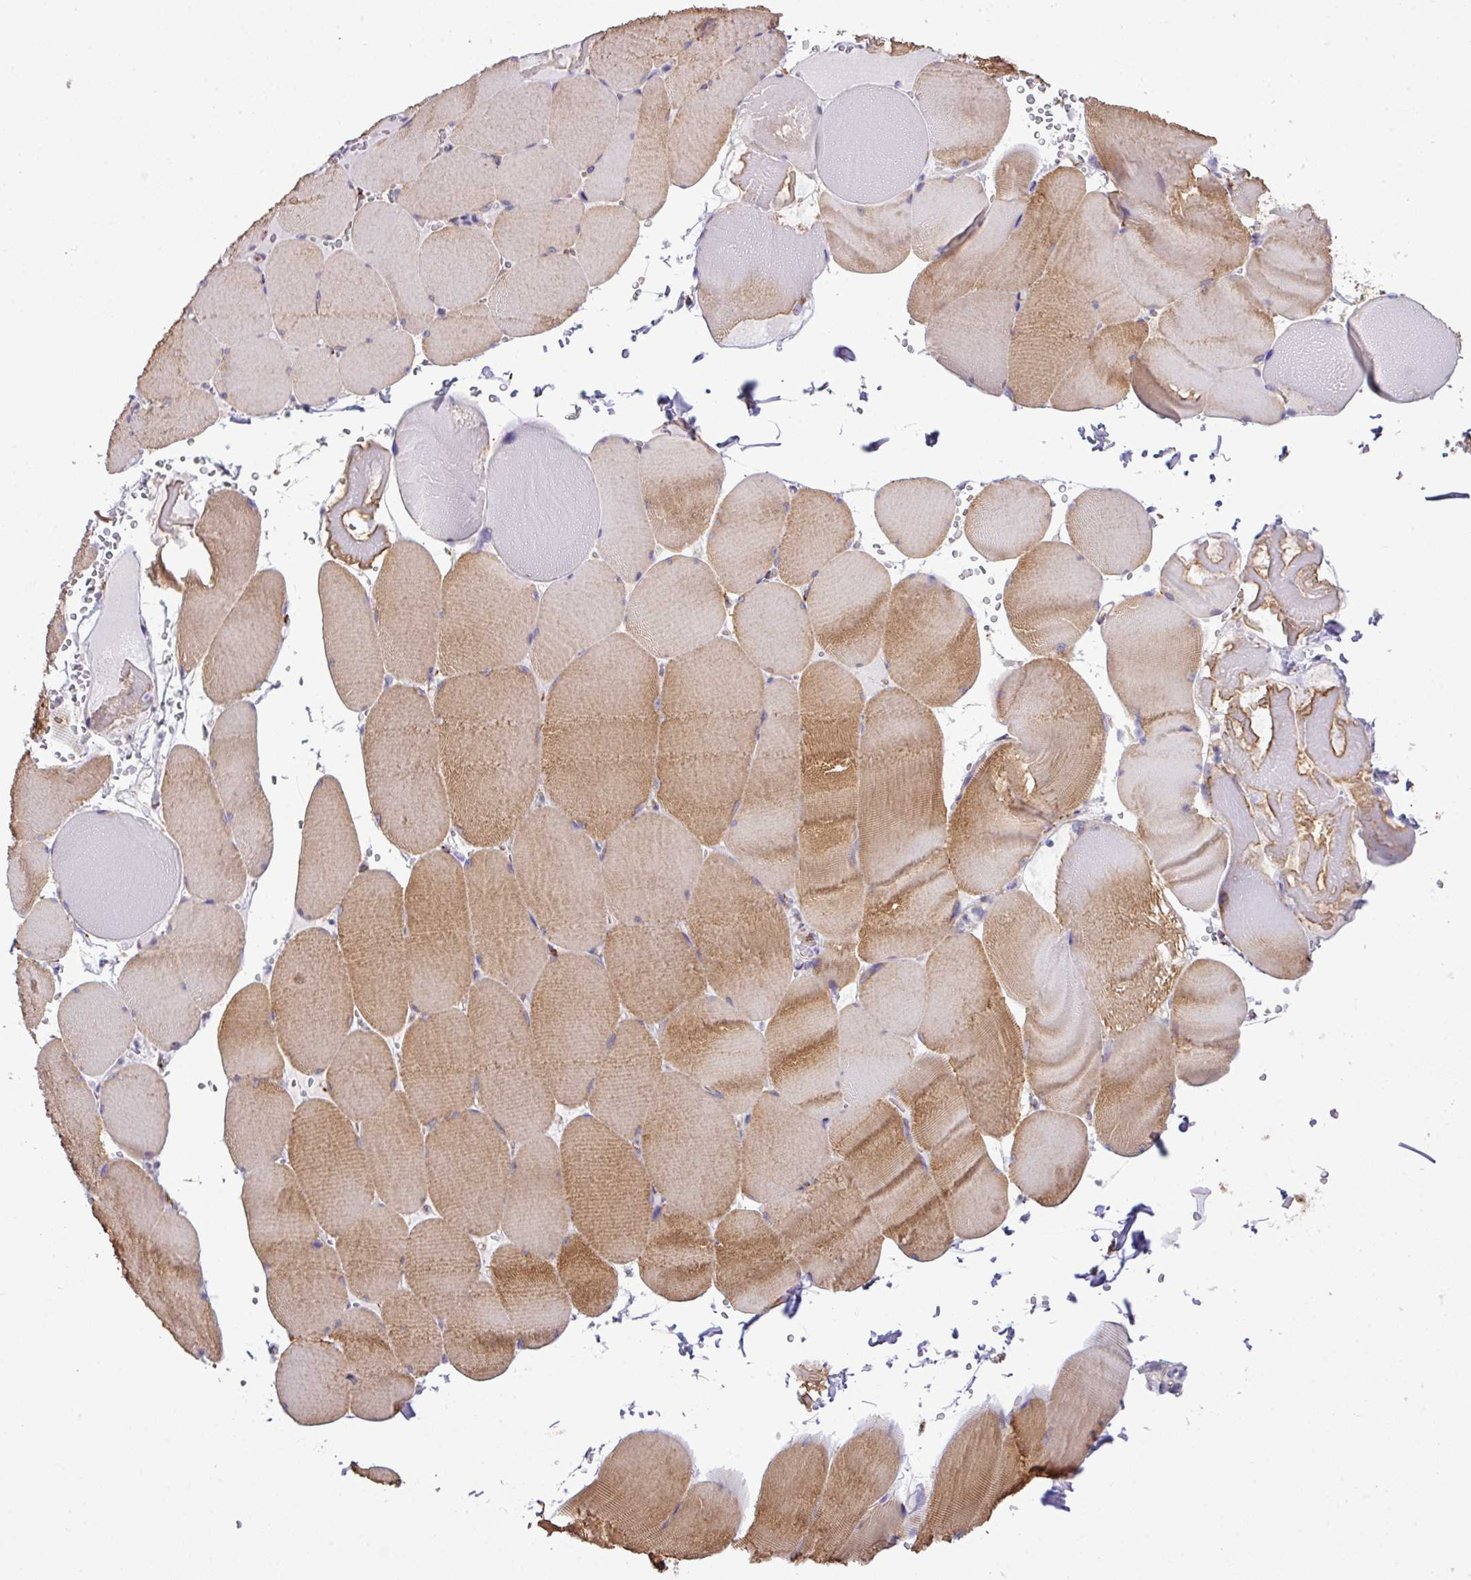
{"staining": {"intensity": "weak", "quantity": "25%-75%", "location": "cytoplasmic/membranous"}, "tissue": "skeletal muscle", "cell_type": "Myocytes", "image_type": "normal", "snomed": [{"axis": "morphology", "description": "Normal tissue, NOS"}, {"axis": "topography", "description": "Skeletal muscle"}, {"axis": "topography", "description": "Head-Neck"}], "caption": "Immunohistochemical staining of unremarkable human skeletal muscle shows 25%-75% levels of weak cytoplasmic/membranous protein expression in approximately 25%-75% of myocytes.", "gene": "CFAP97", "patient": {"sex": "male", "age": 66}}